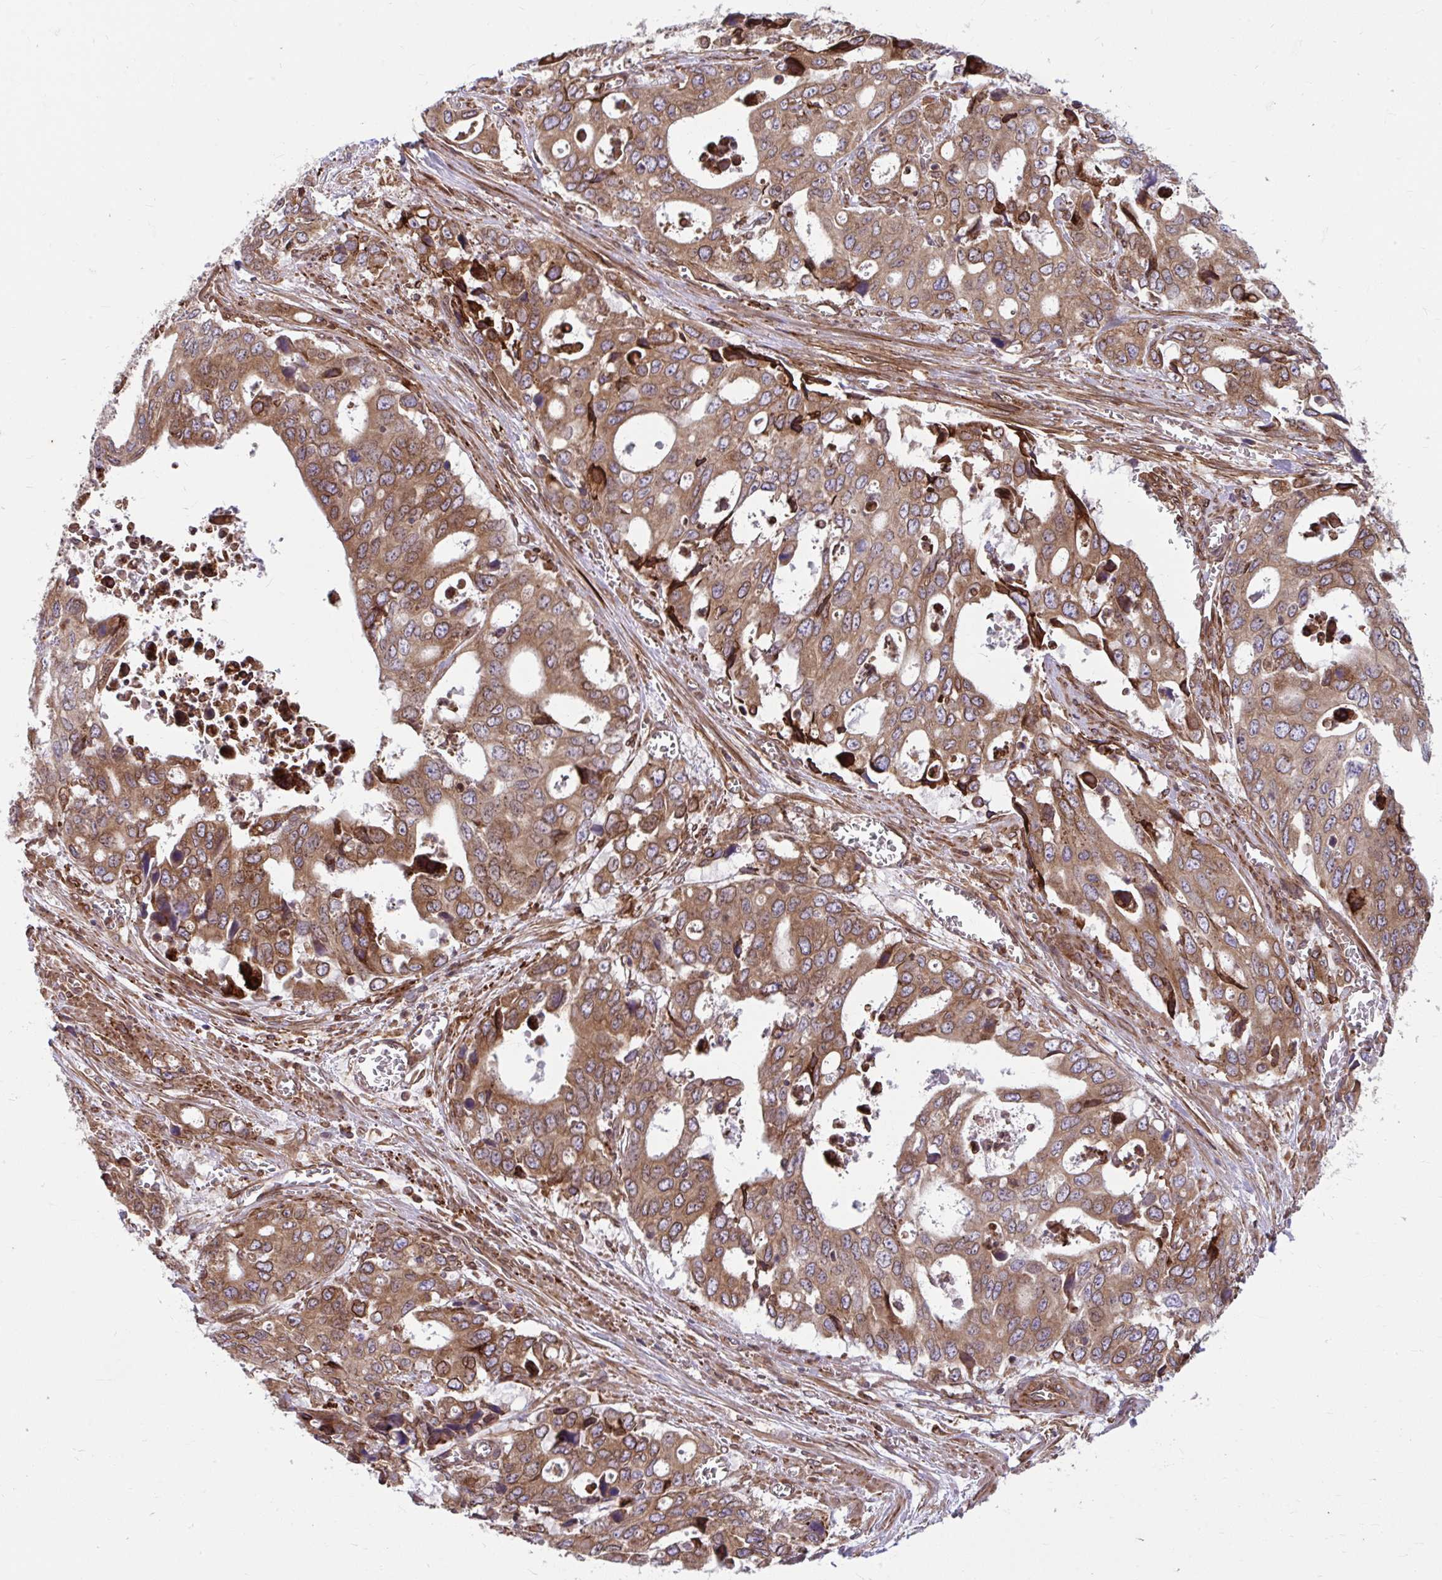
{"staining": {"intensity": "moderate", "quantity": ">75%", "location": "cytoplasmic/membranous"}, "tissue": "stomach cancer", "cell_type": "Tumor cells", "image_type": "cancer", "snomed": [{"axis": "morphology", "description": "Adenocarcinoma, NOS"}, {"axis": "topography", "description": "Stomach, upper"}], "caption": "This photomicrograph exhibits immunohistochemistry staining of stomach cancer (adenocarcinoma), with medium moderate cytoplasmic/membranous positivity in approximately >75% of tumor cells.", "gene": "STIM2", "patient": {"sex": "male", "age": 74}}